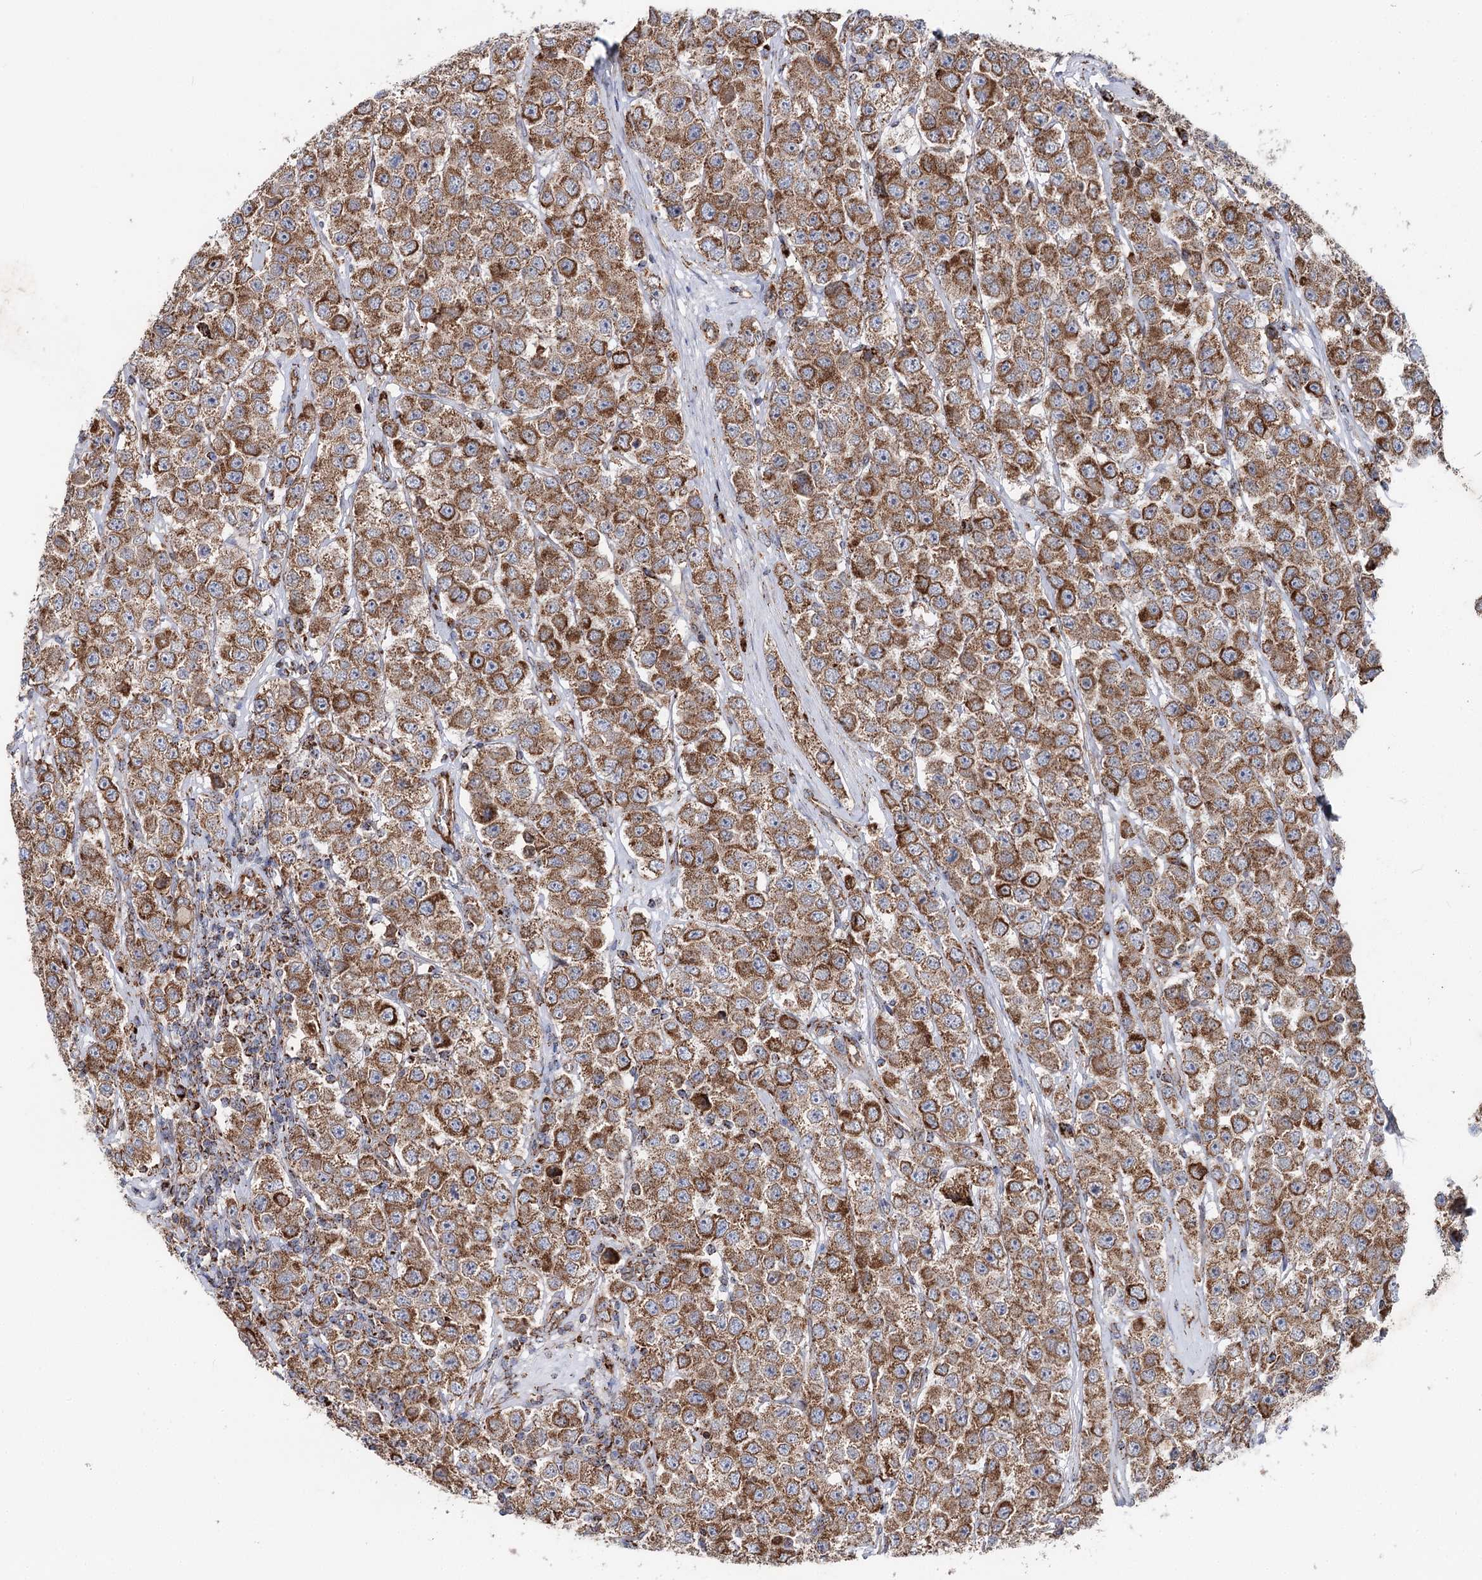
{"staining": {"intensity": "moderate", "quantity": ">75%", "location": "cytoplasmic/membranous"}, "tissue": "testis cancer", "cell_type": "Tumor cells", "image_type": "cancer", "snomed": [{"axis": "morphology", "description": "Seminoma, NOS"}, {"axis": "topography", "description": "Testis"}], "caption": "Testis cancer (seminoma) stained with immunohistochemistry displays moderate cytoplasmic/membranous staining in approximately >75% of tumor cells.", "gene": "MSANTD2", "patient": {"sex": "male", "age": 28}}